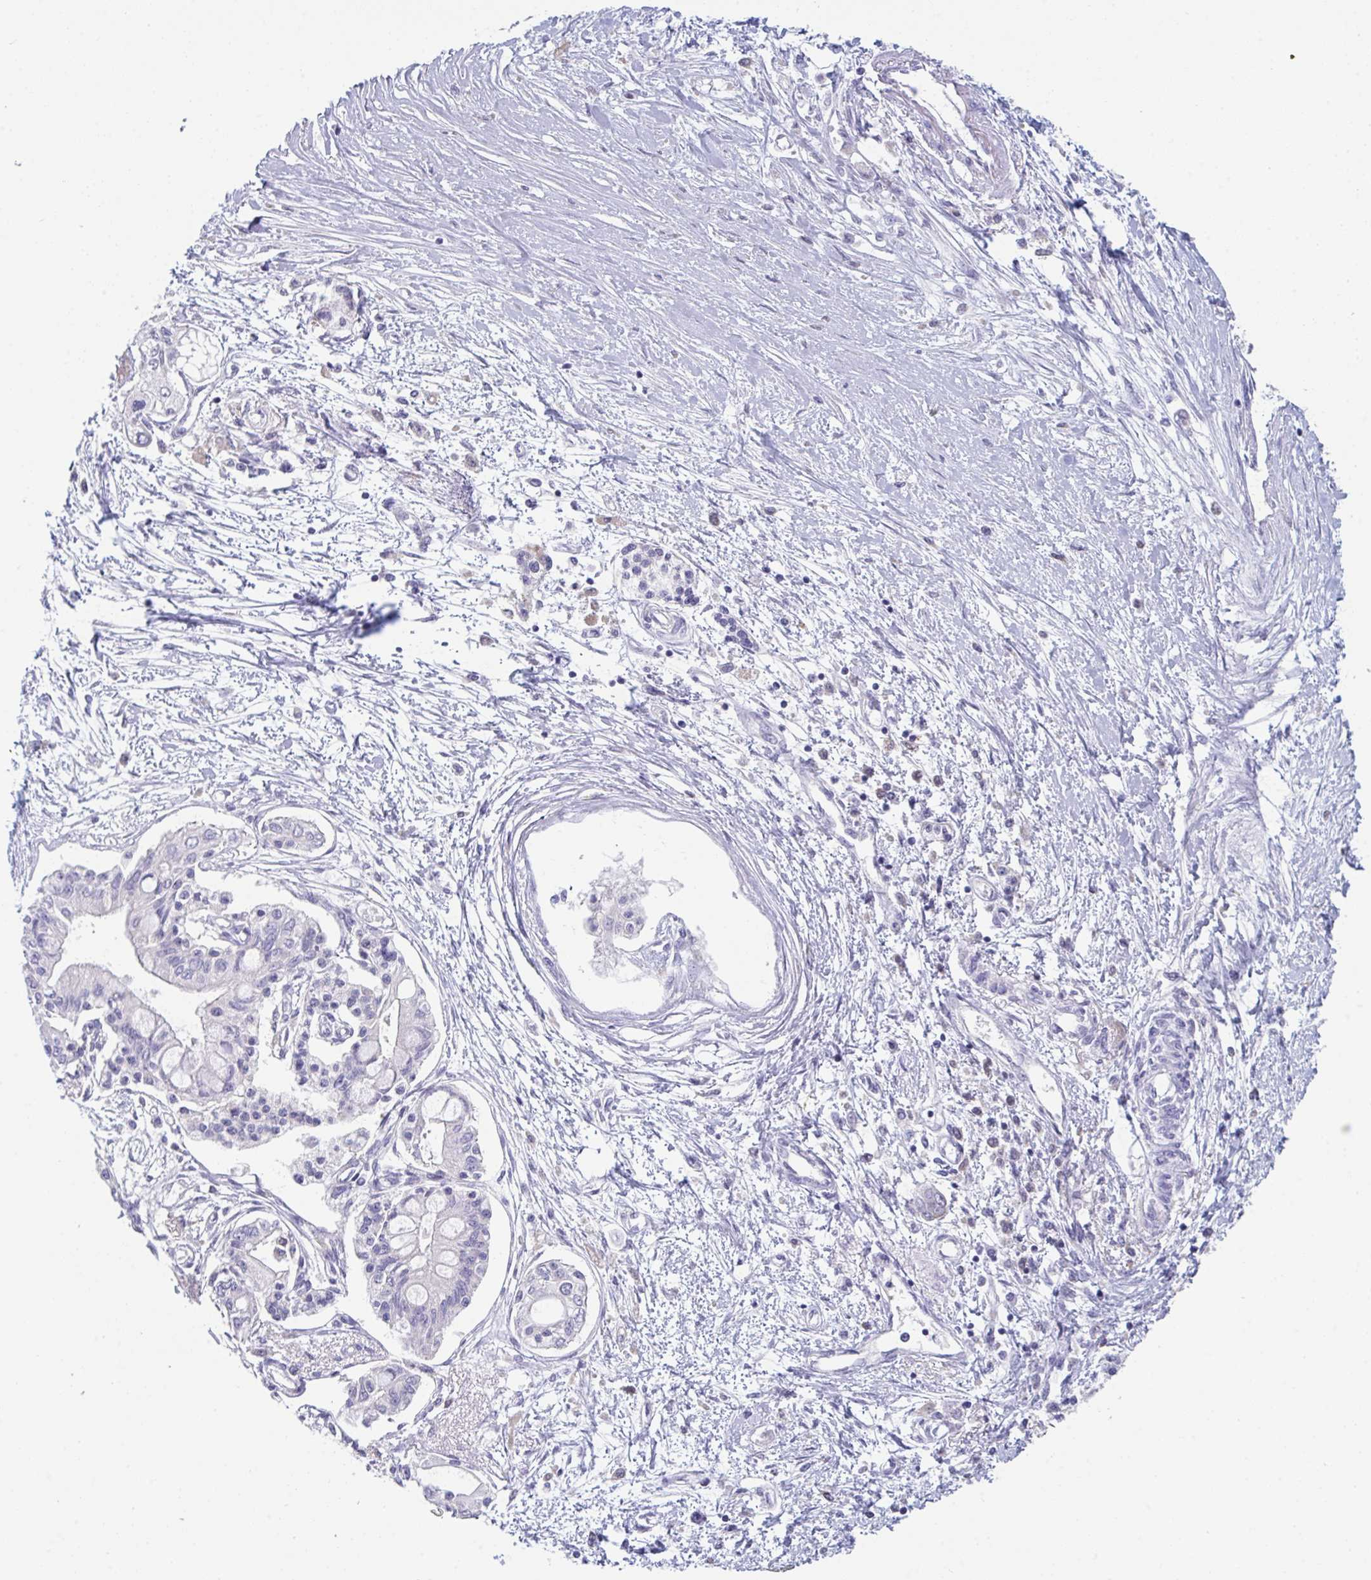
{"staining": {"intensity": "negative", "quantity": "none", "location": "none"}, "tissue": "pancreatic cancer", "cell_type": "Tumor cells", "image_type": "cancer", "snomed": [{"axis": "morphology", "description": "Adenocarcinoma, NOS"}, {"axis": "topography", "description": "Pancreas"}], "caption": "This is an immunohistochemistry (IHC) micrograph of pancreatic cancer. There is no staining in tumor cells.", "gene": "PTPRD", "patient": {"sex": "female", "age": 77}}